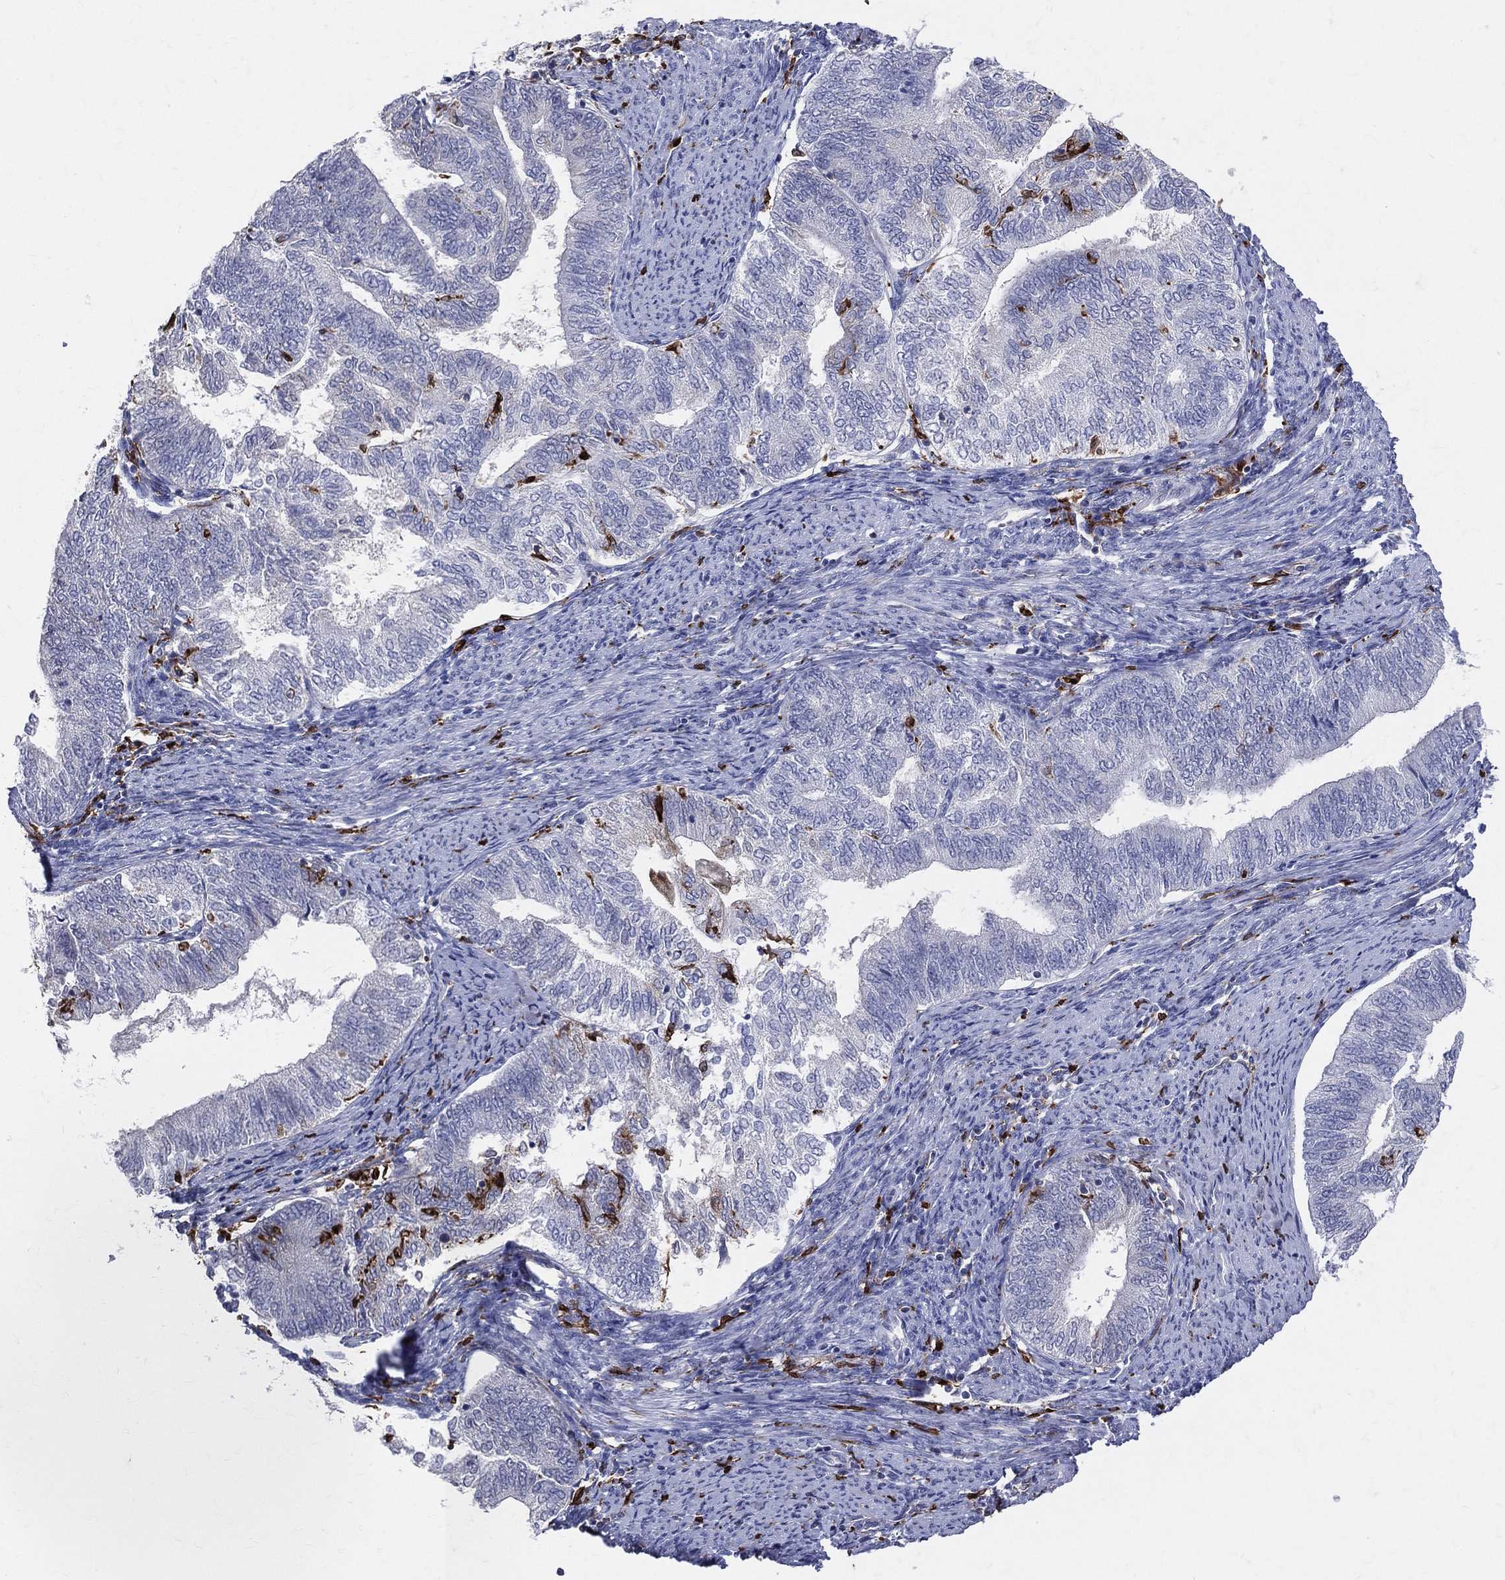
{"staining": {"intensity": "negative", "quantity": "none", "location": "none"}, "tissue": "endometrial cancer", "cell_type": "Tumor cells", "image_type": "cancer", "snomed": [{"axis": "morphology", "description": "Adenocarcinoma, NOS"}, {"axis": "topography", "description": "Endometrium"}], "caption": "Immunohistochemistry (IHC) micrograph of human endometrial cancer stained for a protein (brown), which demonstrates no expression in tumor cells.", "gene": "CD74", "patient": {"sex": "female", "age": 65}}